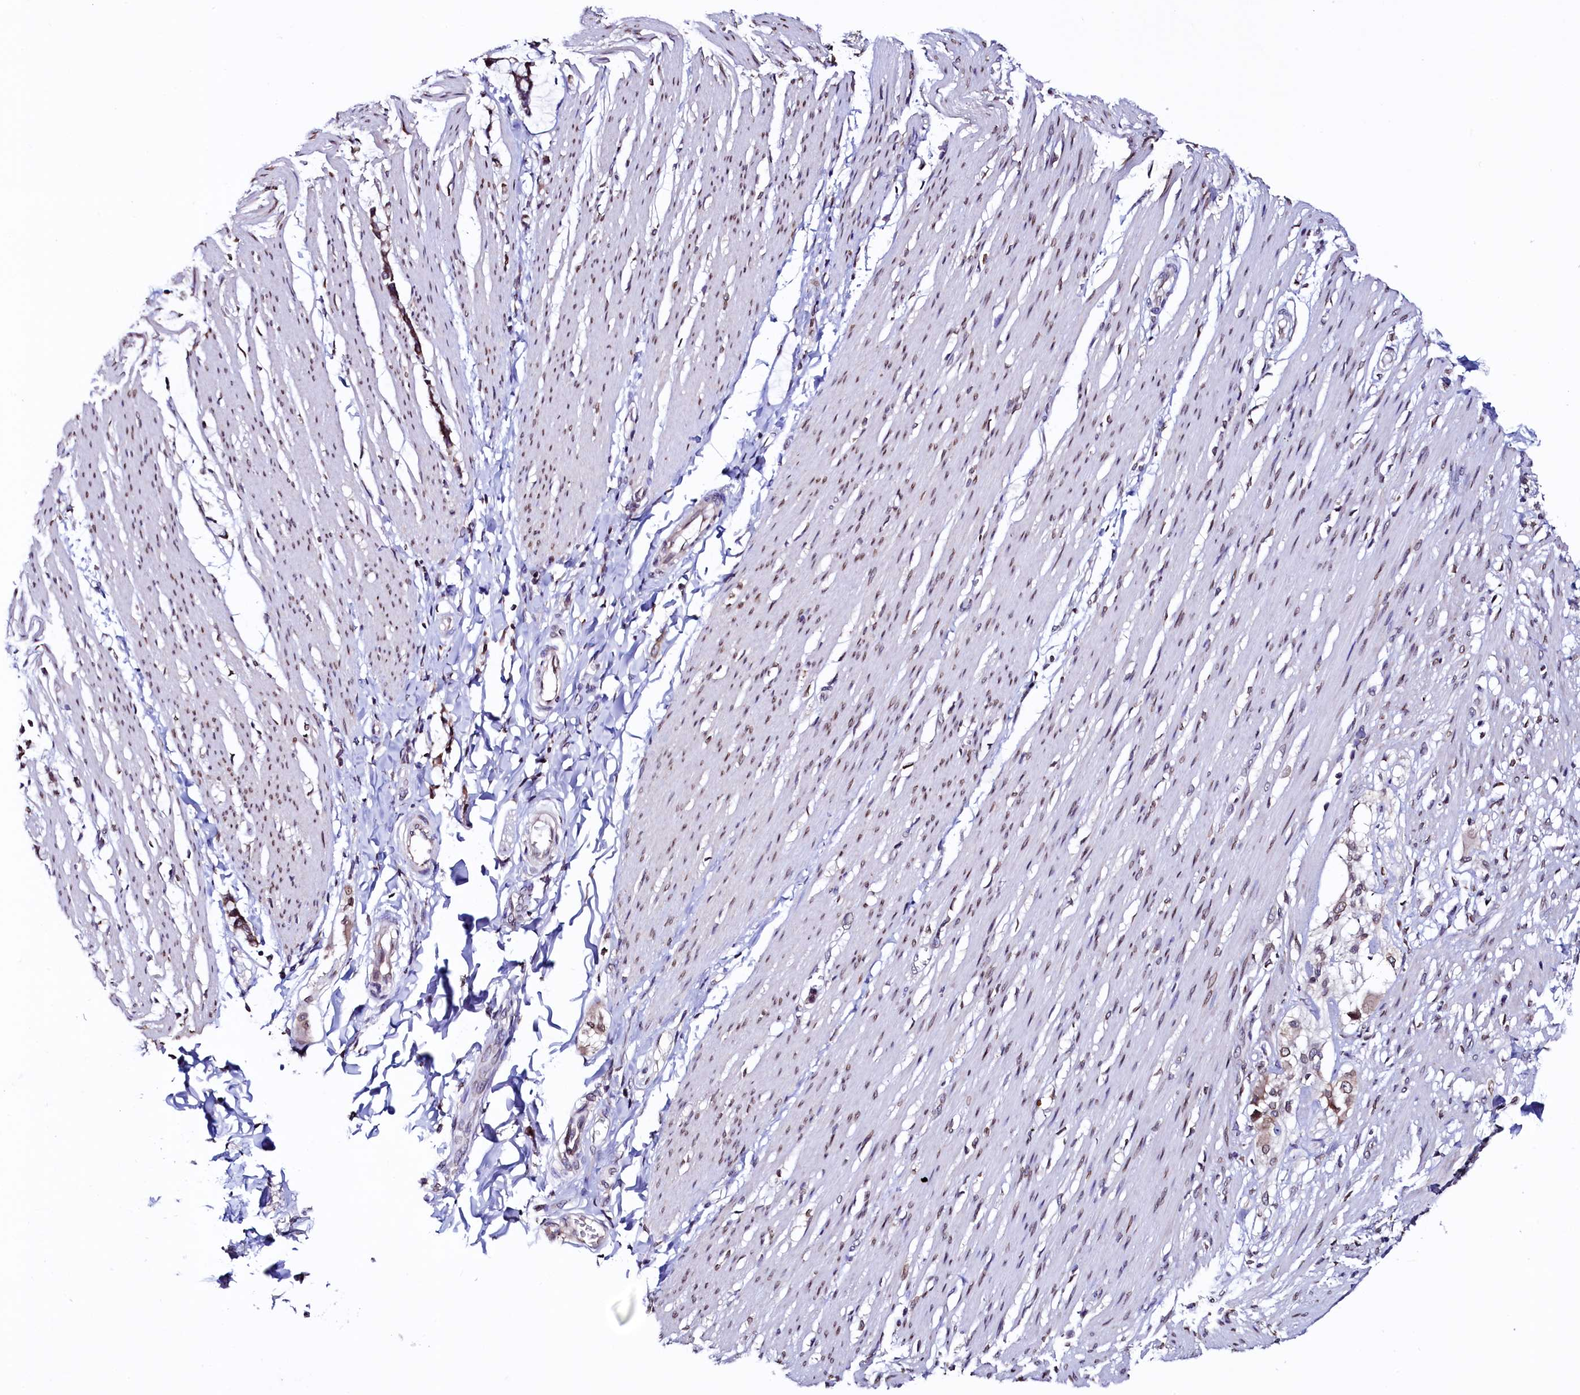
{"staining": {"intensity": "moderate", "quantity": "25%-75%", "location": "nuclear"}, "tissue": "smooth muscle", "cell_type": "Smooth muscle cells", "image_type": "normal", "snomed": [{"axis": "morphology", "description": "Normal tissue, NOS"}, {"axis": "morphology", "description": "Adenocarcinoma, NOS"}, {"axis": "topography", "description": "Colon"}, {"axis": "topography", "description": "Peripheral nerve tissue"}], "caption": "A brown stain highlights moderate nuclear positivity of a protein in smooth muscle cells of unremarkable smooth muscle.", "gene": "HAND1", "patient": {"sex": "male", "age": 14}}